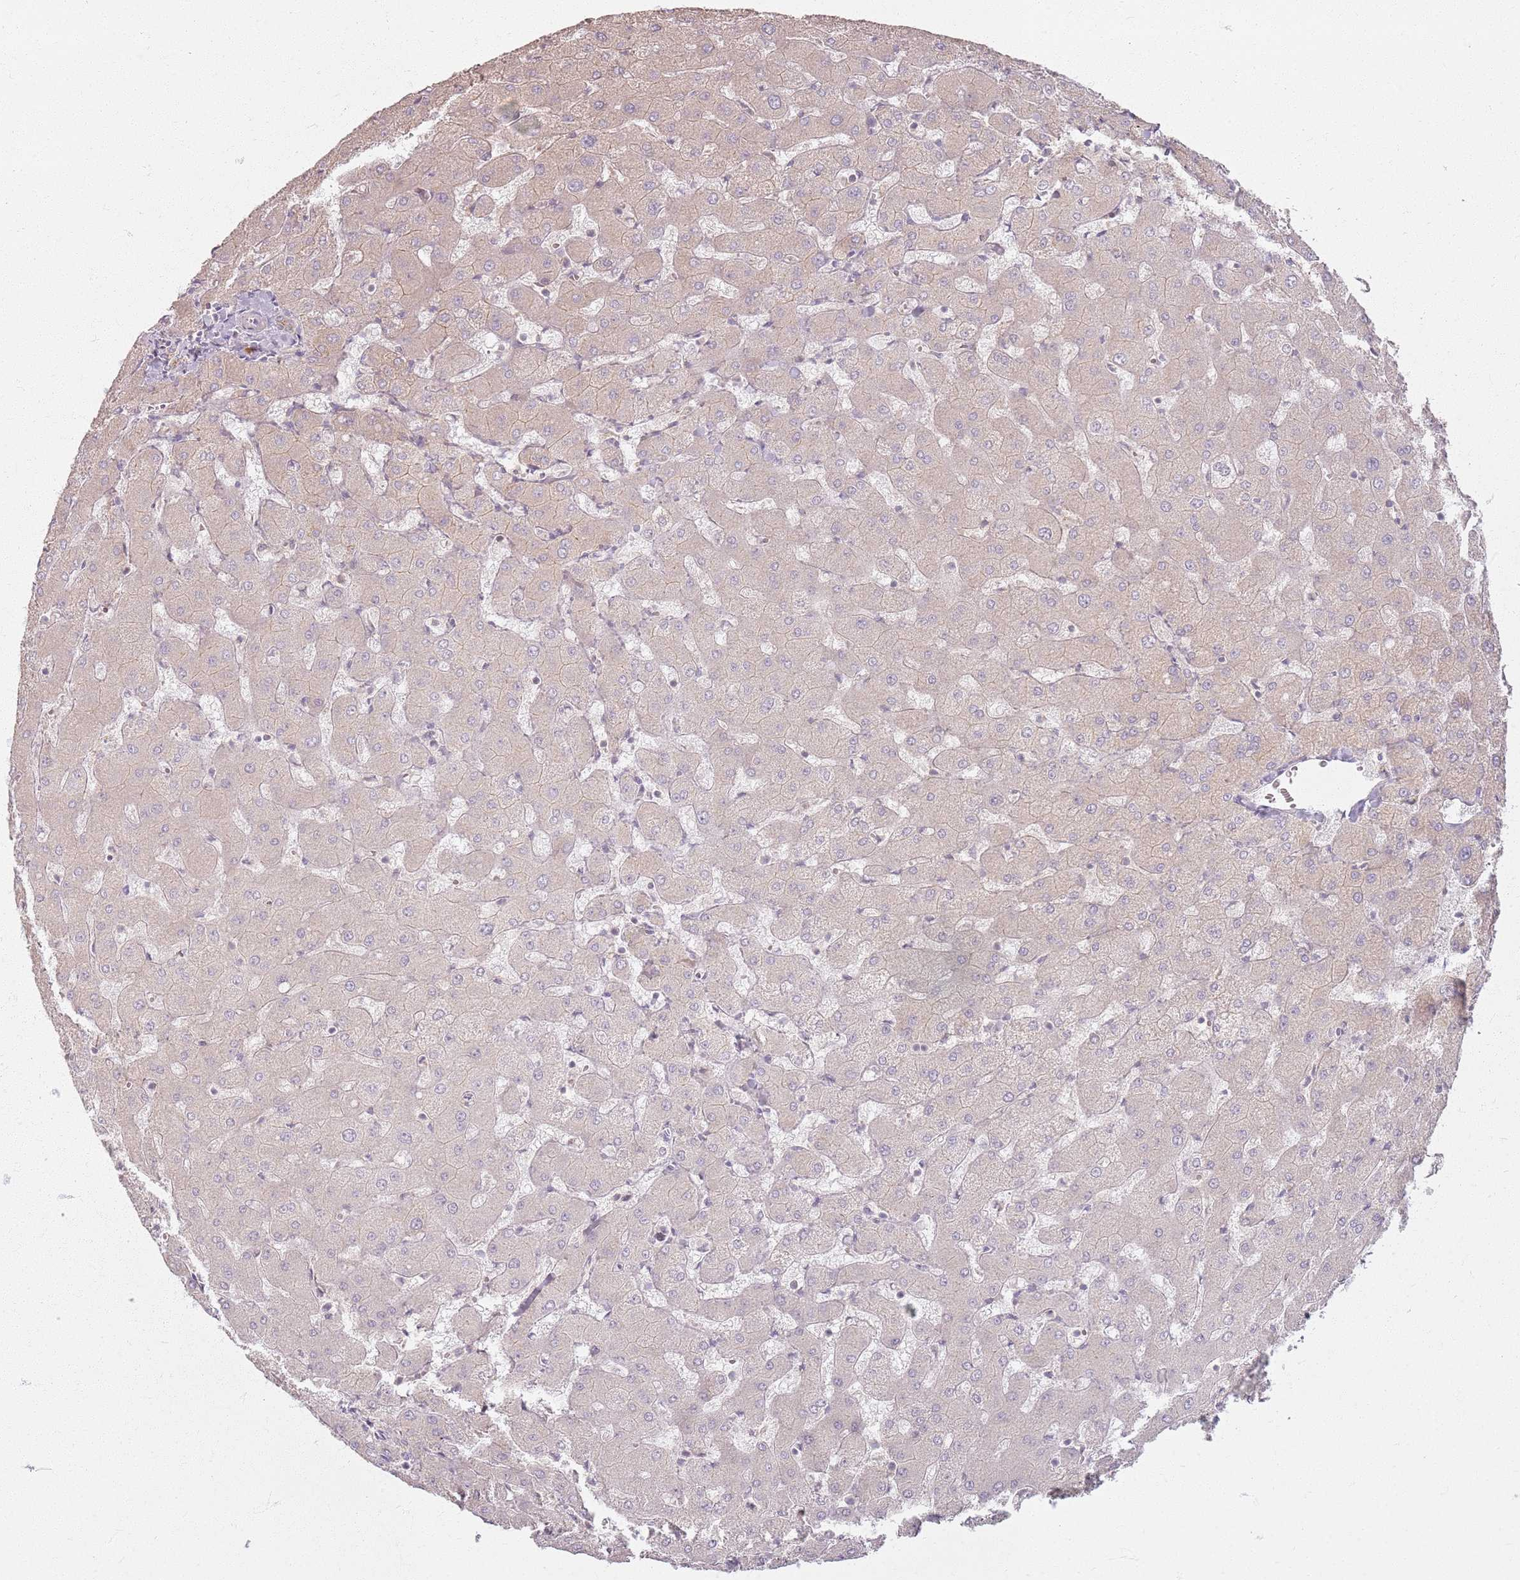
{"staining": {"intensity": "negative", "quantity": "none", "location": "none"}, "tissue": "liver", "cell_type": "Cholangiocytes", "image_type": "normal", "snomed": [{"axis": "morphology", "description": "Normal tissue, NOS"}, {"axis": "topography", "description": "Liver"}], "caption": "Micrograph shows no protein staining in cholangiocytes of unremarkable liver. The staining was performed using DAB to visualize the protein expression in brown, while the nuclei were stained in blue with hematoxylin (Magnification: 20x).", "gene": "KCNA5", "patient": {"sex": "female", "age": 63}}